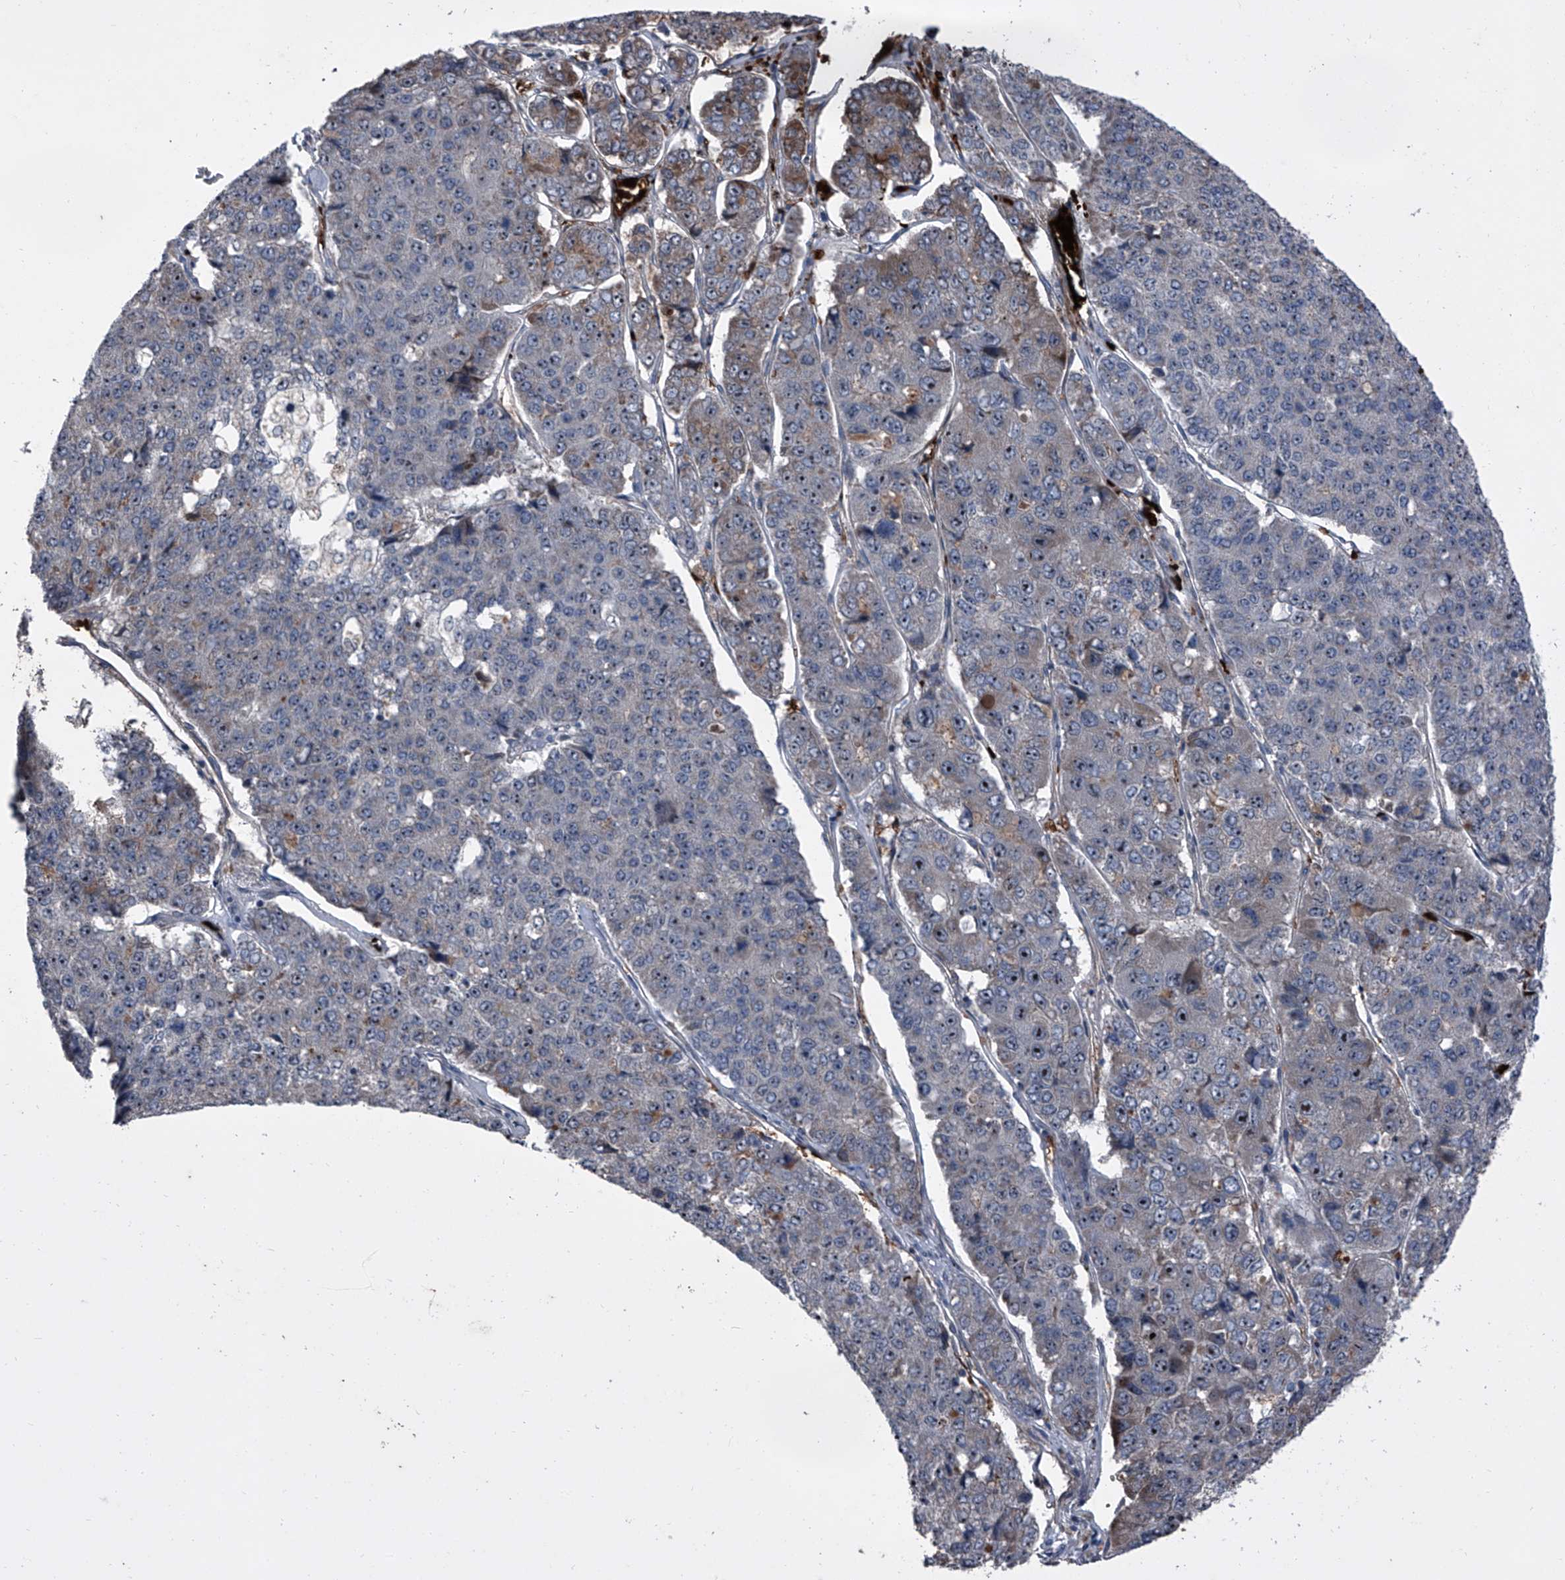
{"staining": {"intensity": "moderate", "quantity": "<25%", "location": "cytoplasmic/membranous,nuclear"}, "tissue": "pancreatic cancer", "cell_type": "Tumor cells", "image_type": "cancer", "snomed": [{"axis": "morphology", "description": "Adenocarcinoma, NOS"}, {"axis": "topography", "description": "Pancreas"}], "caption": "This is a histology image of IHC staining of pancreatic cancer (adenocarcinoma), which shows moderate staining in the cytoplasmic/membranous and nuclear of tumor cells.", "gene": "CEP85L", "patient": {"sex": "male", "age": 50}}